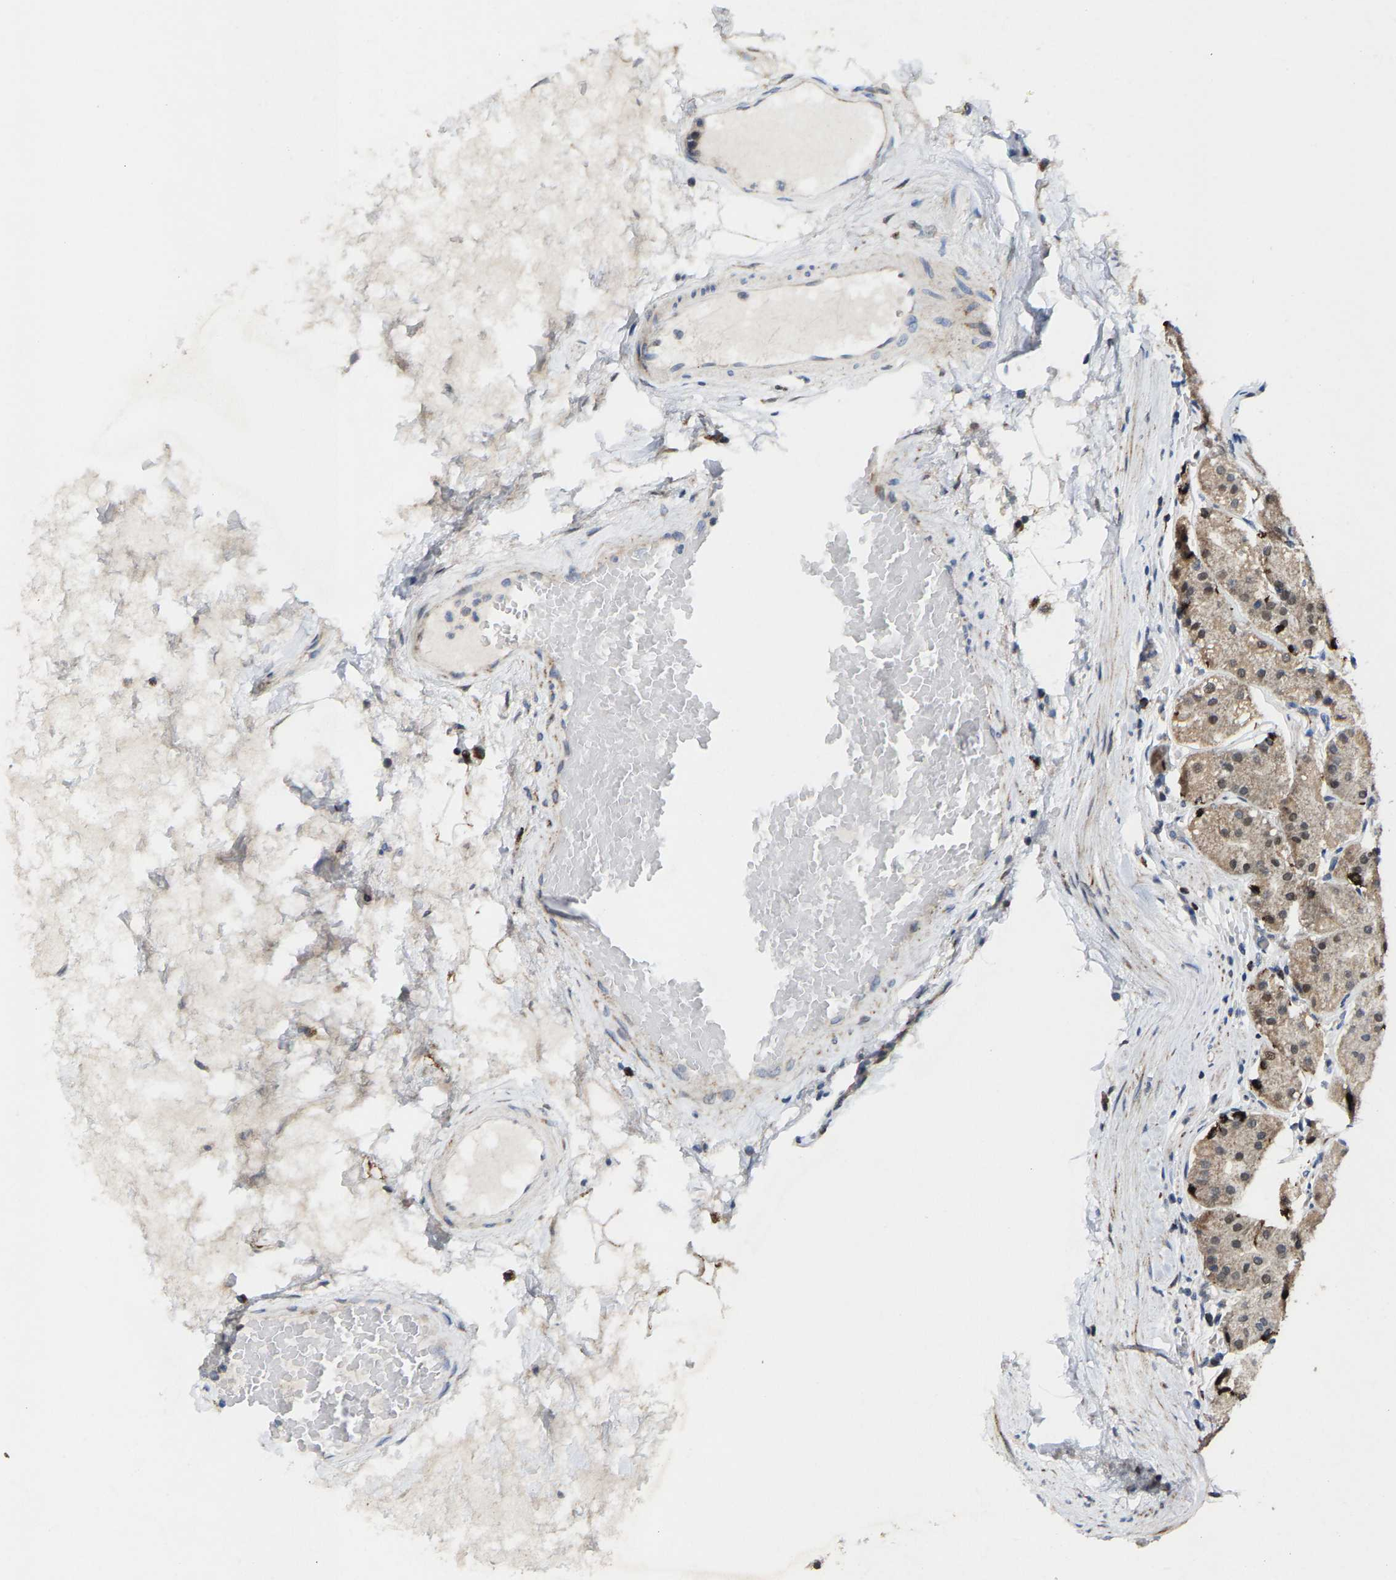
{"staining": {"intensity": "moderate", "quantity": "<25%", "location": "cytoplasmic/membranous,nuclear"}, "tissue": "stomach", "cell_type": "Glandular cells", "image_type": "normal", "snomed": [{"axis": "morphology", "description": "Normal tissue, NOS"}, {"axis": "topography", "description": "Stomach"}, {"axis": "topography", "description": "Stomach, lower"}], "caption": "Brown immunohistochemical staining in normal stomach demonstrates moderate cytoplasmic/membranous,nuclear positivity in approximately <25% of glandular cells. (IHC, brightfield microscopy, high magnification).", "gene": "TDRKH", "patient": {"sex": "female", "age": 56}}